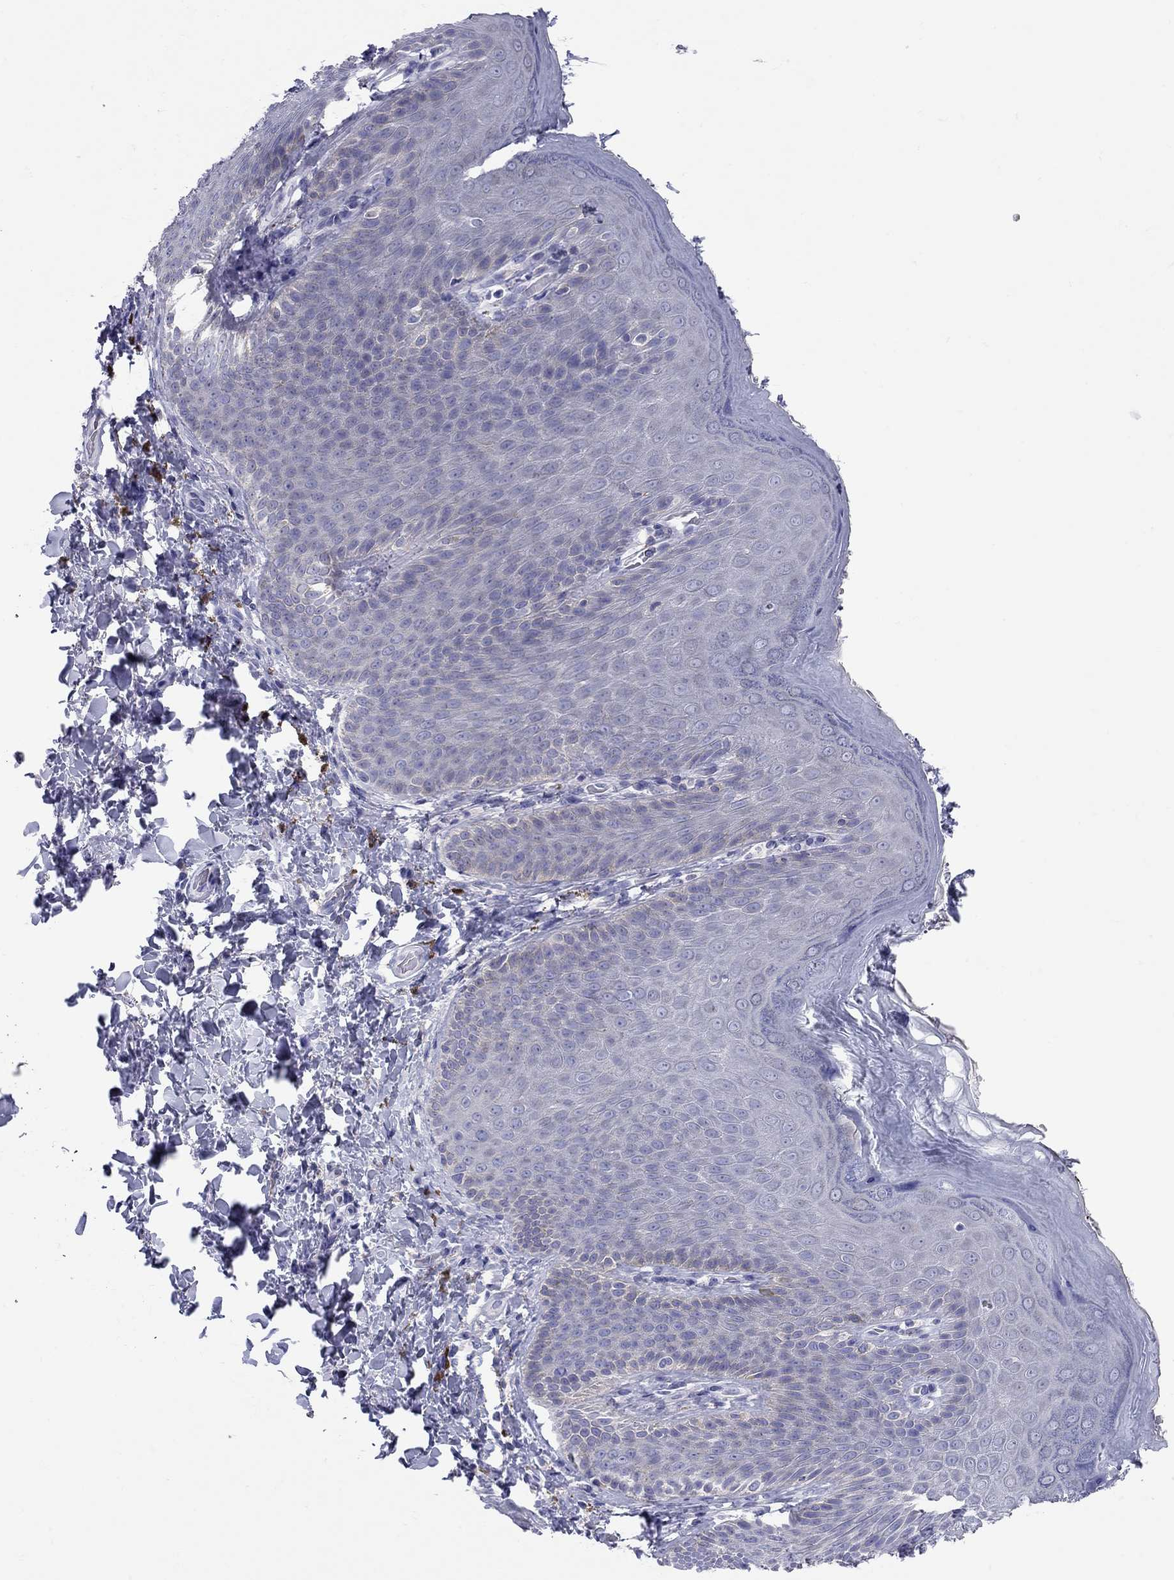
{"staining": {"intensity": "negative", "quantity": "none", "location": "none"}, "tissue": "skin", "cell_type": "Epidermal cells", "image_type": "normal", "snomed": [{"axis": "morphology", "description": "Normal tissue, NOS"}, {"axis": "topography", "description": "Anal"}], "caption": "Histopathology image shows no protein positivity in epidermal cells of benign skin. (DAB immunohistochemistry (IHC) with hematoxylin counter stain).", "gene": "SLC46A2", "patient": {"sex": "male", "age": 53}}